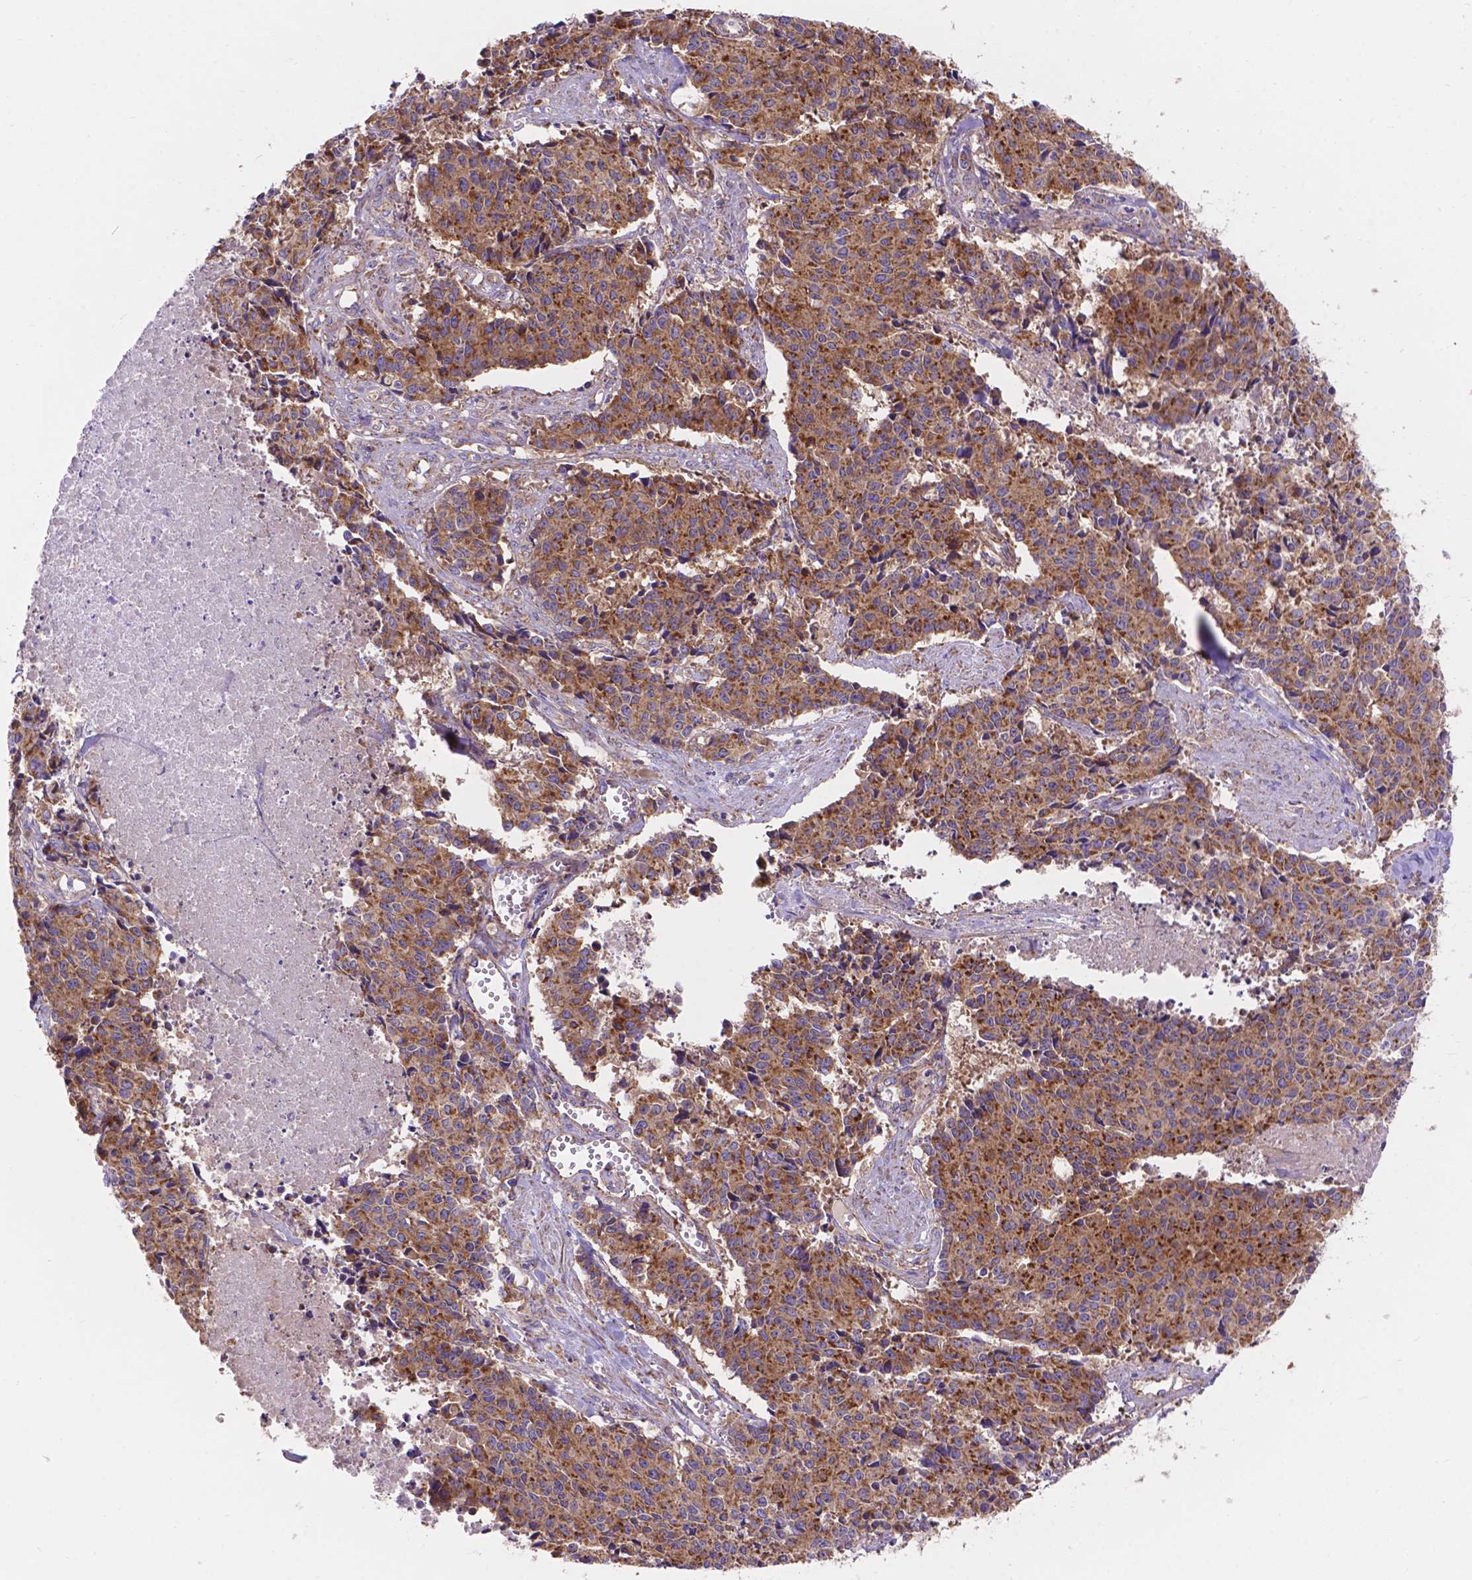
{"staining": {"intensity": "moderate", "quantity": ">75%", "location": "cytoplasmic/membranous"}, "tissue": "cervical cancer", "cell_type": "Tumor cells", "image_type": "cancer", "snomed": [{"axis": "morphology", "description": "Squamous cell carcinoma, NOS"}, {"axis": "topography", "description": "Cervix"}], "caption": "A high-resolution photomicrograph shows immunohistochemistry staining of squamous cell carcinoma (cervical), which demonstrates moderate cytoplasmic/membranous staining in approximately >75% of tumor cells.", "gene": "AK3", "patient": {"sex": "female", "age": 28}}